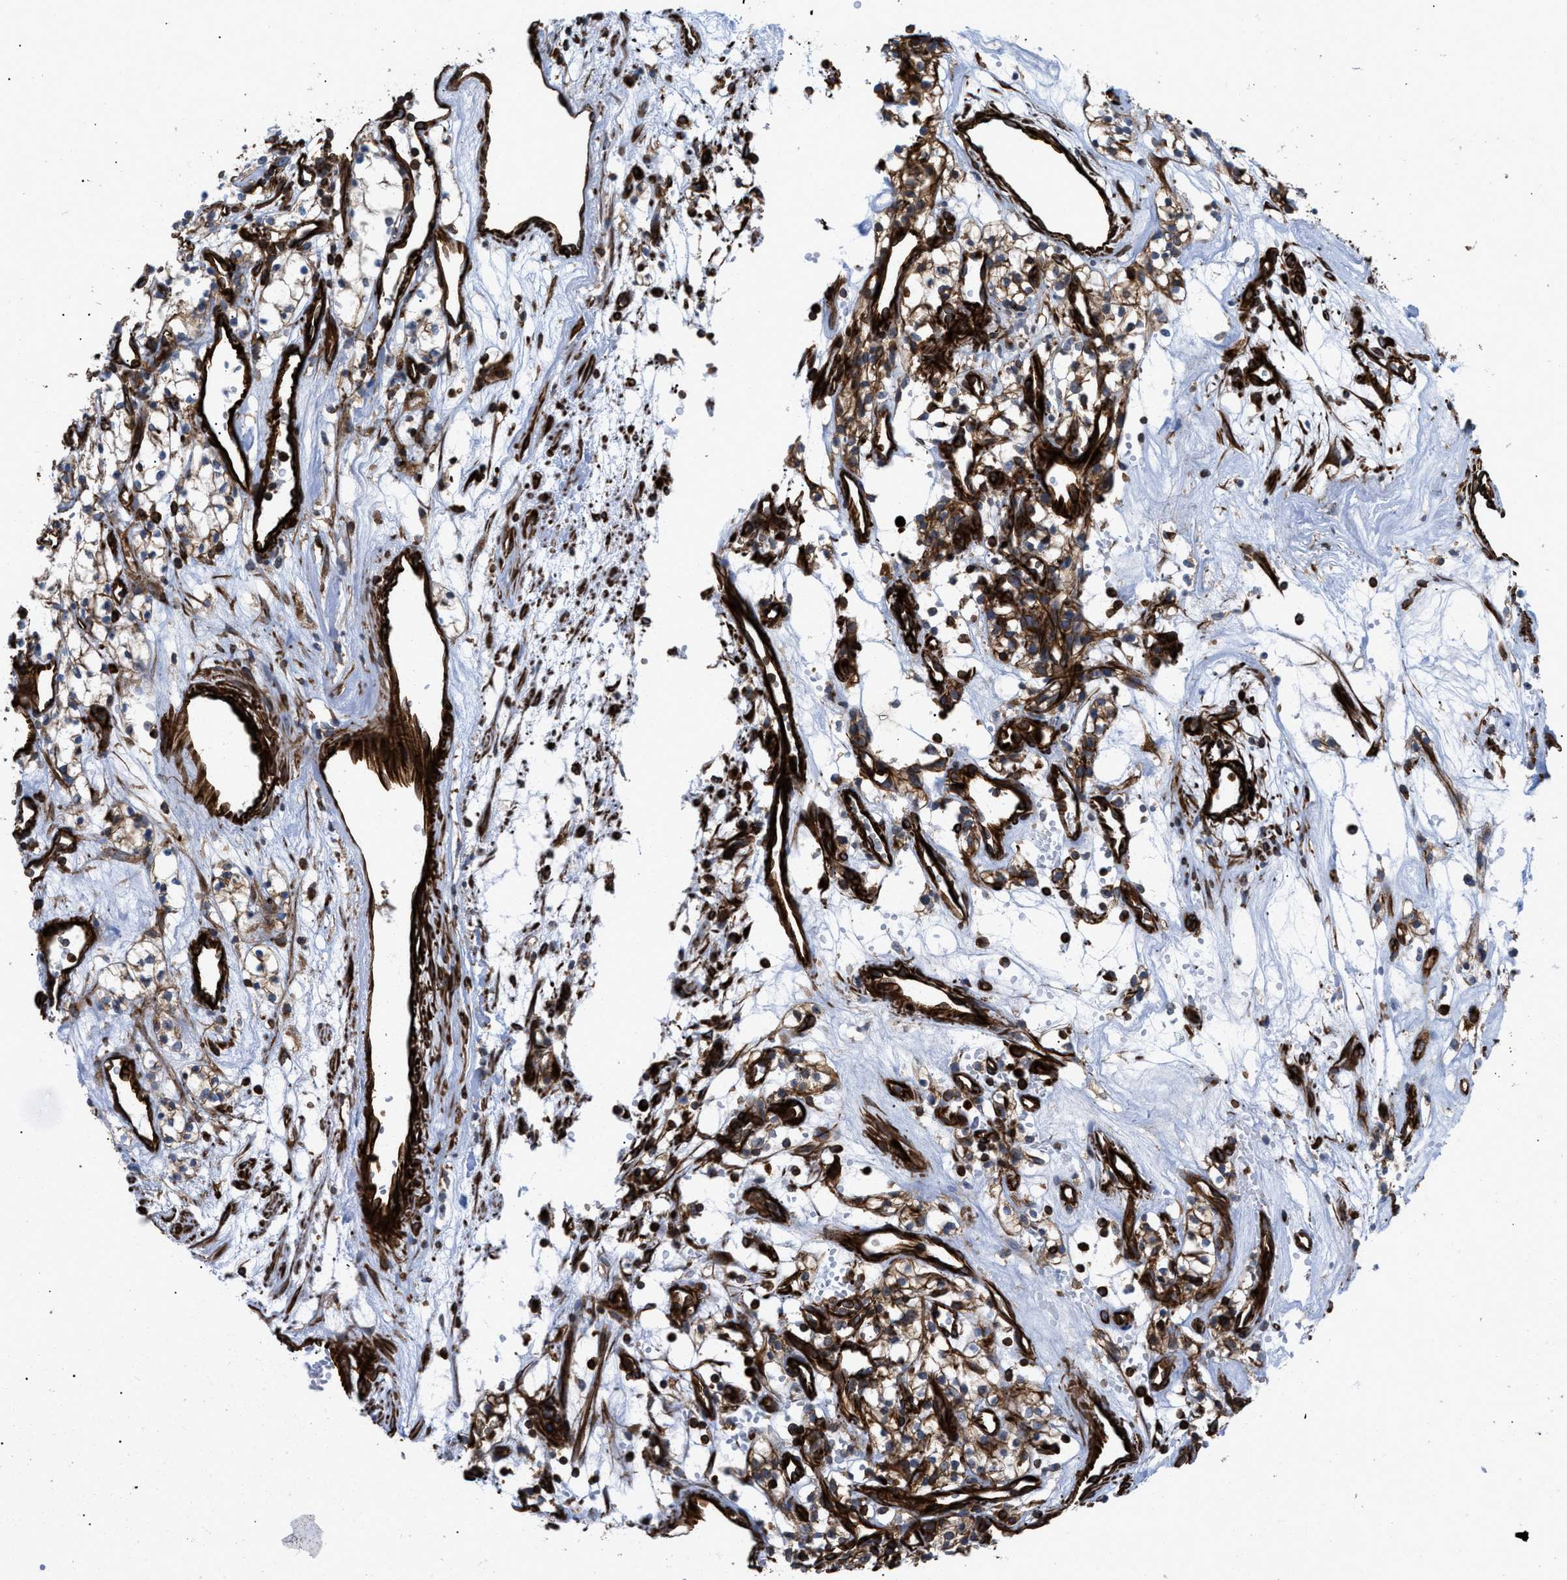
{"staining": {"intensity": "moderate", "quantity": ">75%", "location": "cytoplasmic/membranous"}, "tissue": "renal cancer", "cell_type": "Tumor cells", "image_type": "cancer", "snomed": [{"axis": "morphology", "description": "Adenocarcinoma, NOS"}, {"axis": "topography", "description": "Kidney"}], "caption": "The photomicrograph exhibits a brown stain indicating the presence of a protein in the cytoplasmic/membranous of tumor cells in renal cancer.", "gene": "PTPRE", "patient": {"sex": "male", "age": 59}}